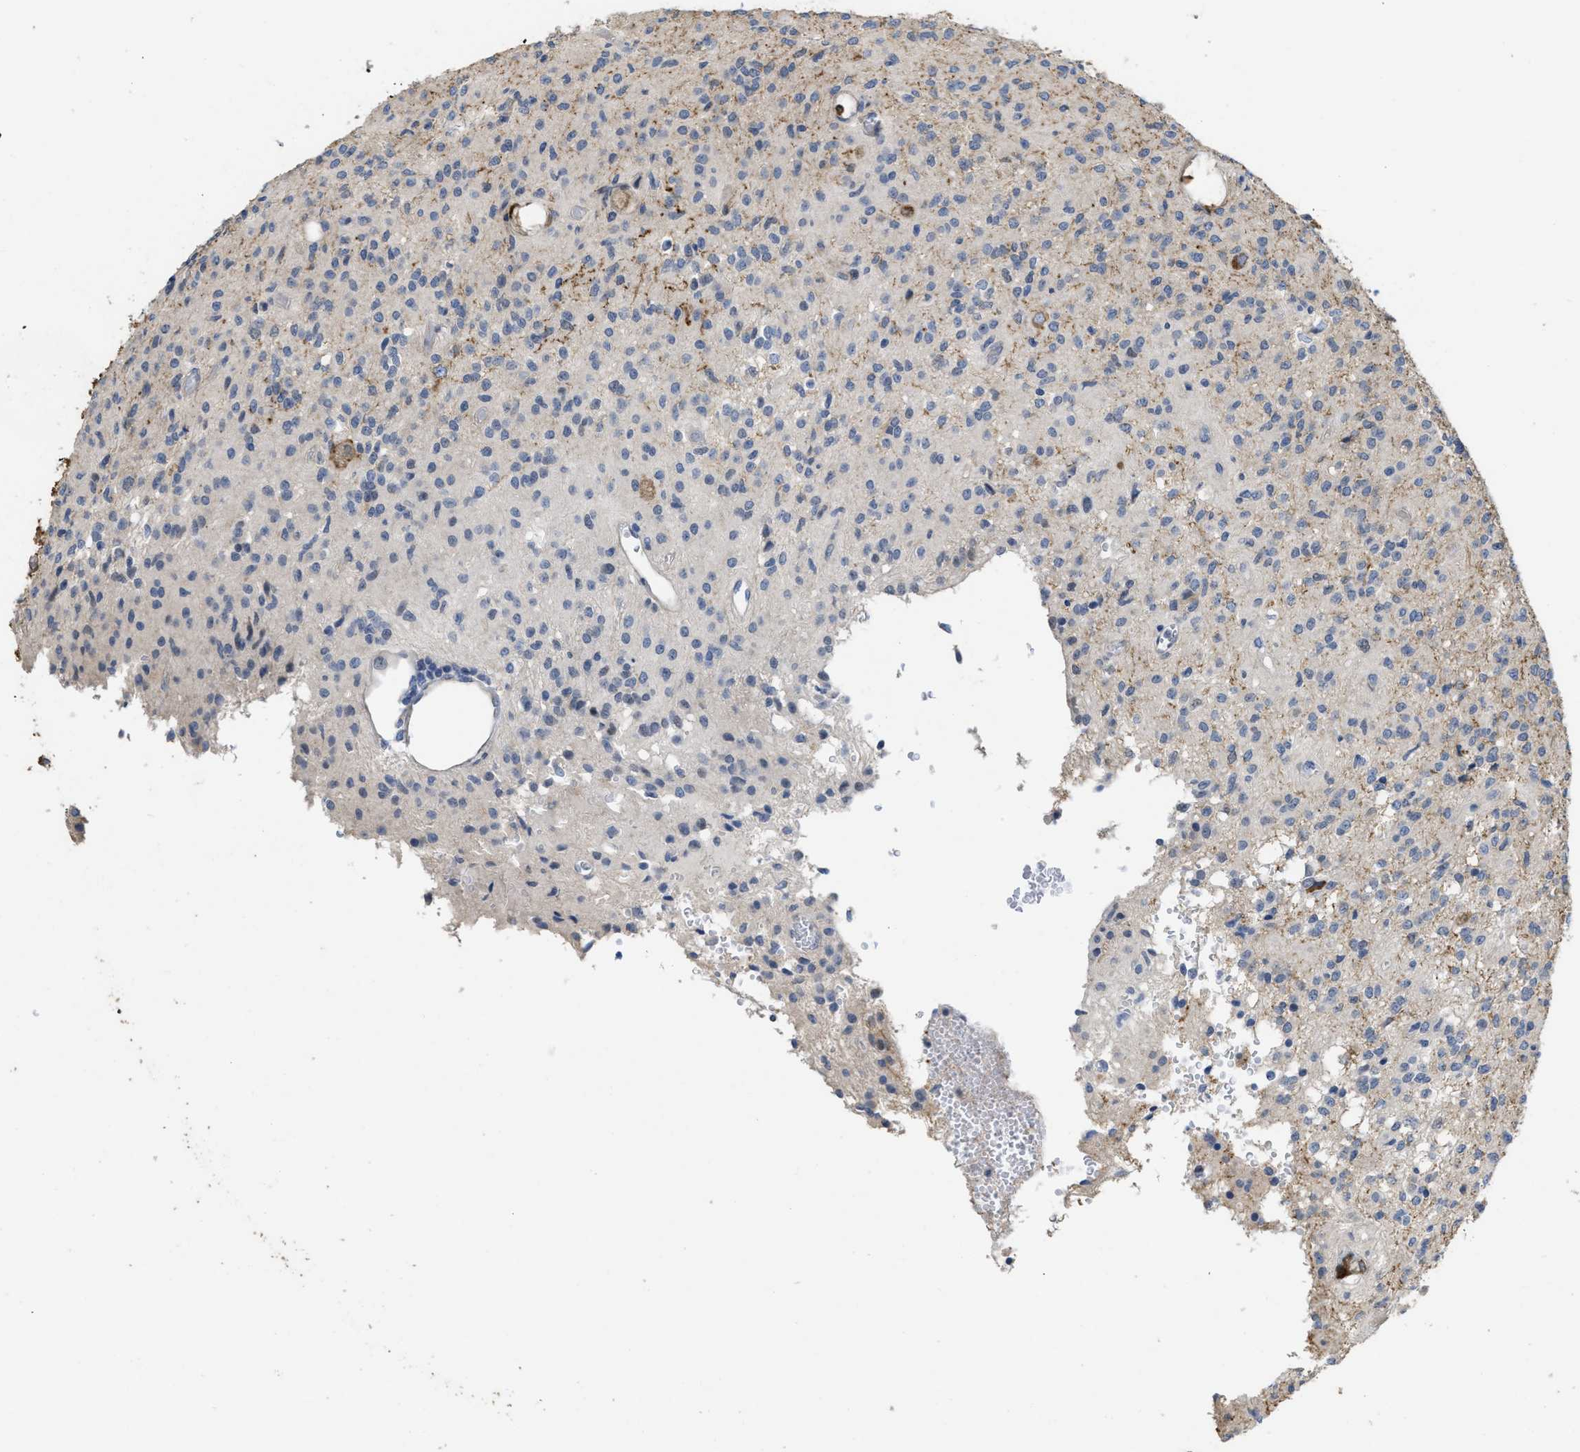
{"staining": {"intensity": "negative", "quantity": "none", "location": "none"}, "tissue": "glioma", "cell_type": "Tumor cells", "image_type": "cancer", "snomed": [{"axis": "morphology", "description": "Glioma, malignant, High grade"}, {"axis": "topography", "description": "Brain"}], "caption": "The image exhibits no staining of tumor cells in high-grade glioma (malignant).", "gene": "CDPF1", "patient": {"sex": "female", "age": 59}}